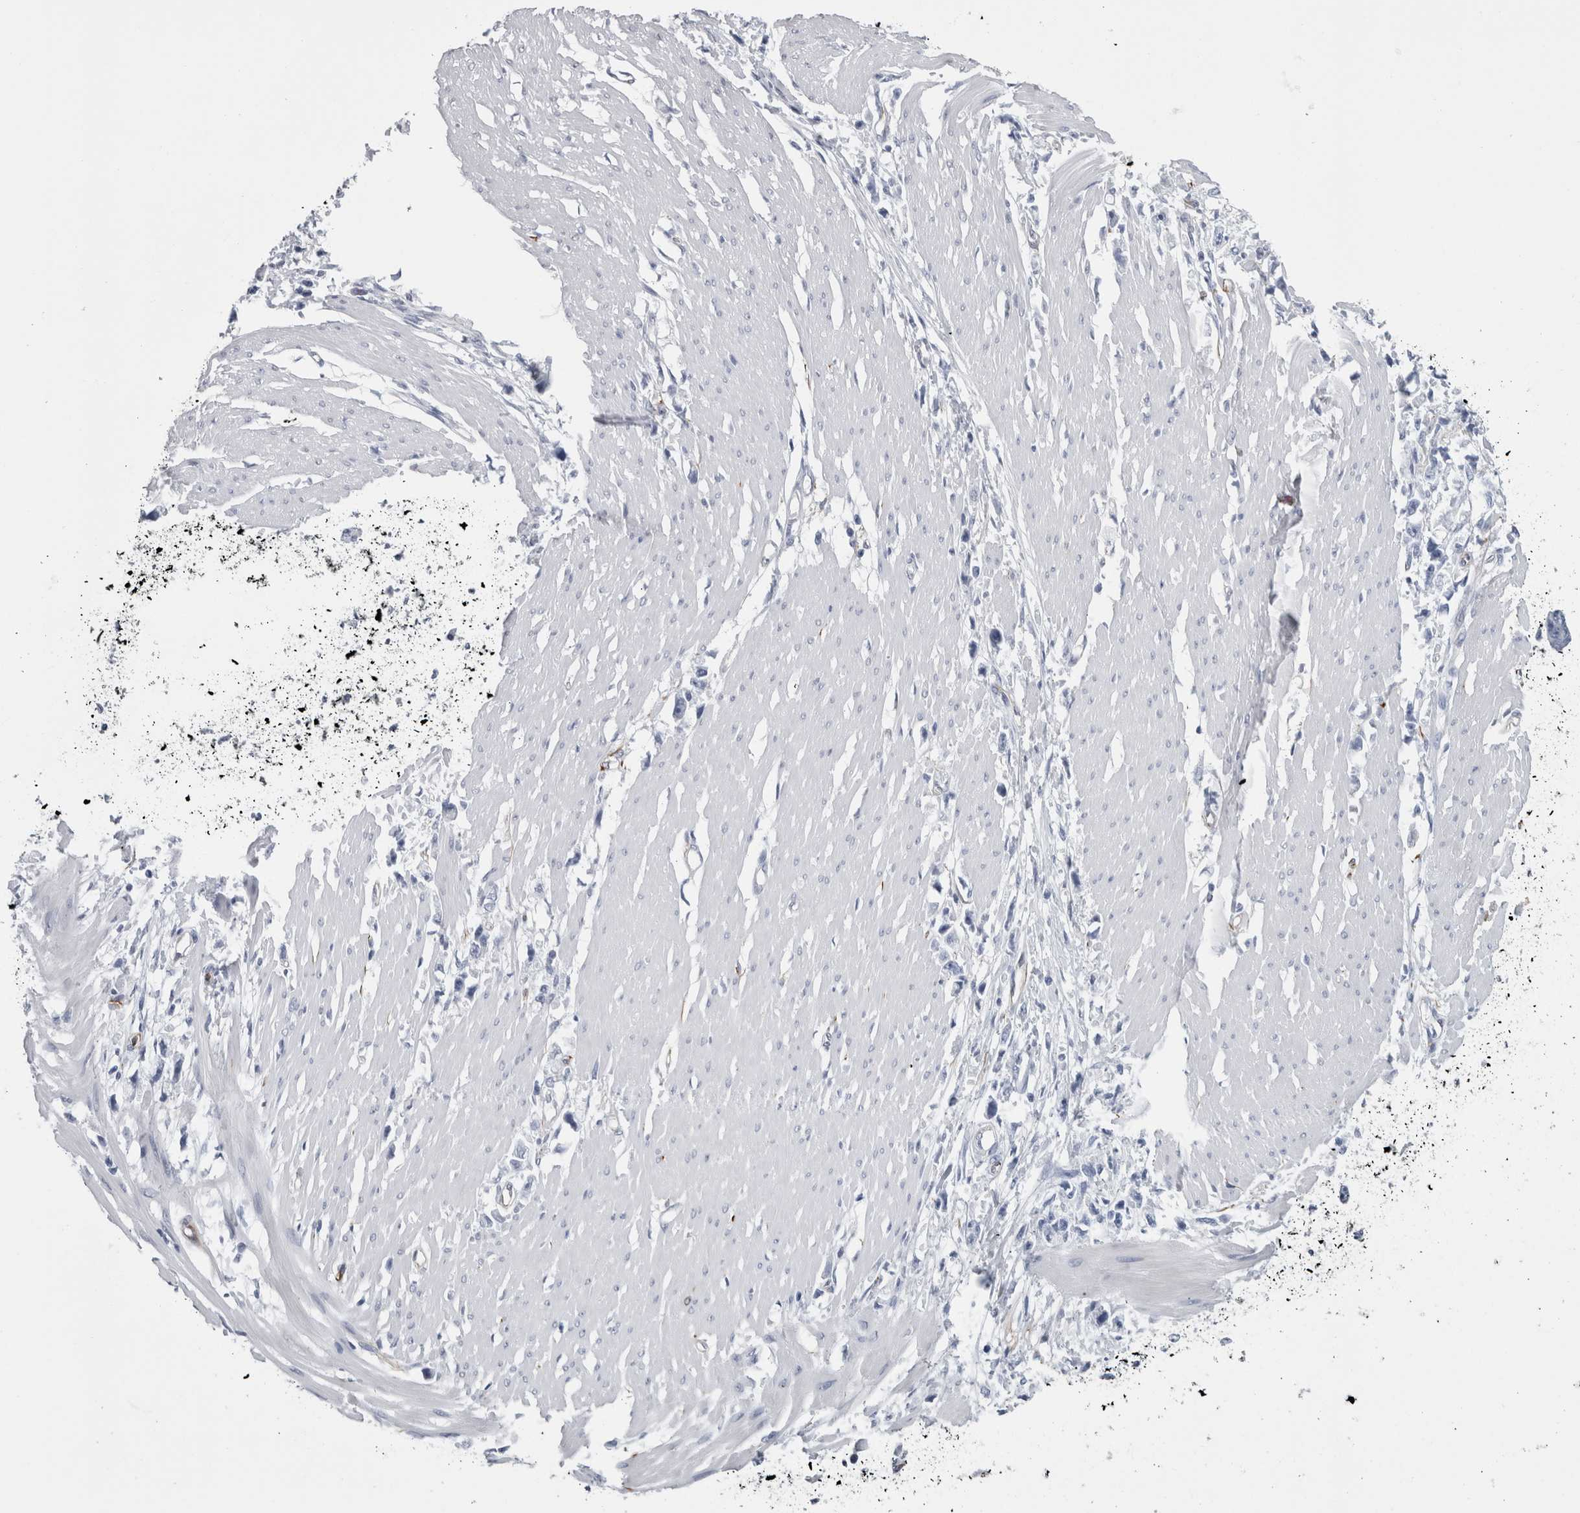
{"staining": {"intensity": "negative", "quantity": "none", "location": "none"}, "tissue": "stomach cancer", "cell_type": "Tumor cells", "image_type": "cancer", "snomed": [{"axis": "morphology", "description": "Adenocarcinoma, NOS"}, {"axis": "topography", "description": "Stomach"}], "caption": "Photomicrograph shows no significant protein expression in tumor cells of stomach cancer.", "gene": "VWDE", "patient": {"sex": "female", "age": 59}}